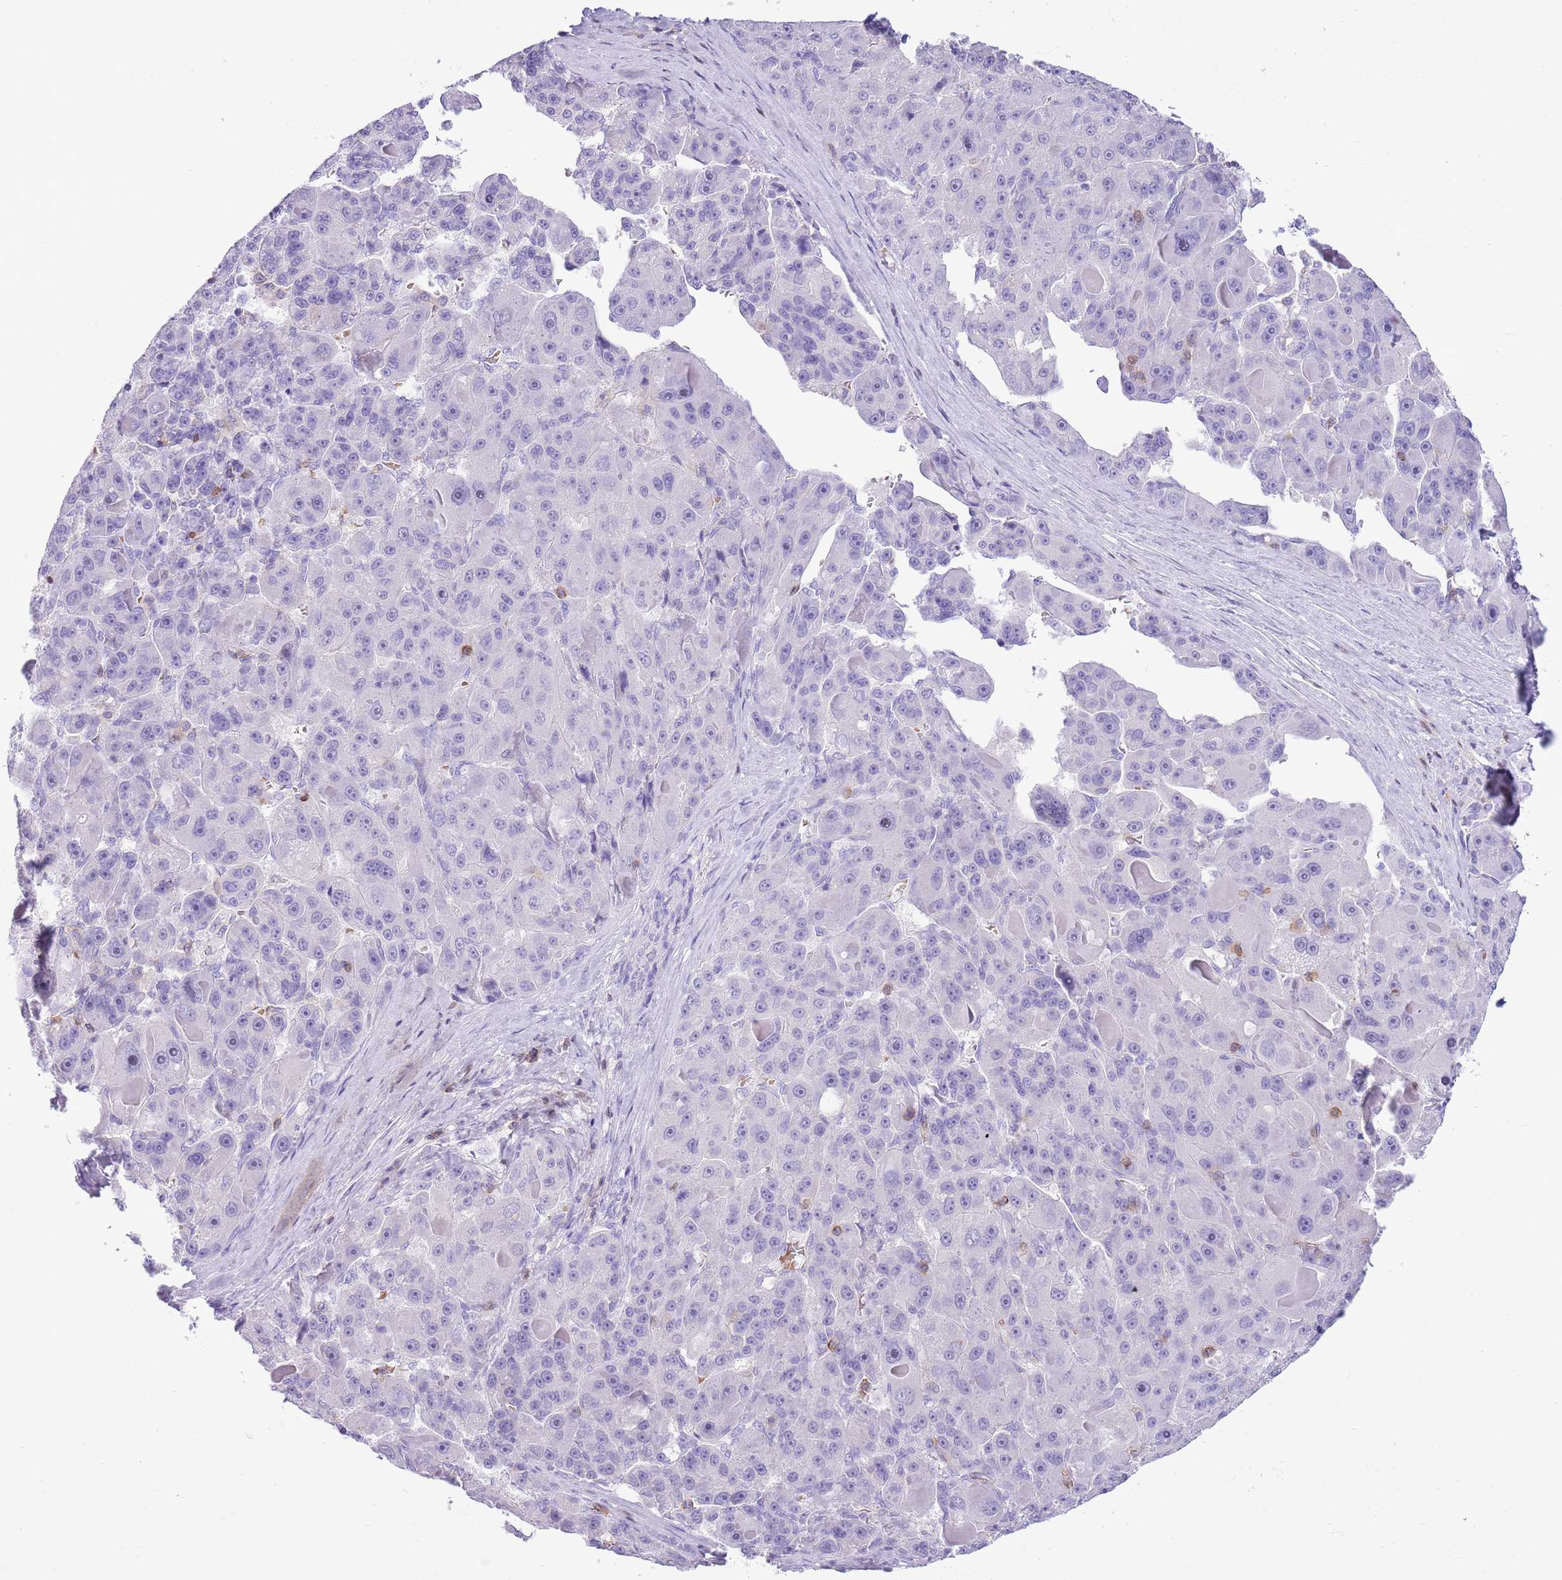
{"staining": {"intensity": "negative", "quantity": "none", "location": "none"}, "tissue": "liver cancer", "cell_type": "Tumor cells", "image_type": "cancer", "snomed": [{"axis": "morphology", "description": "Carcinoma, Hepatocellular, NOS"}, {"axis": "topography", "description": "Liver"}], "caption": "Immunohistochemistry histopathology image of liver cancer (hepatocellular carcinoma) stained for a protein (brown), which displays no expression in tumor cells.", "gene": "OR4Q3", "patient": {"sex": "male", "age": 76}}